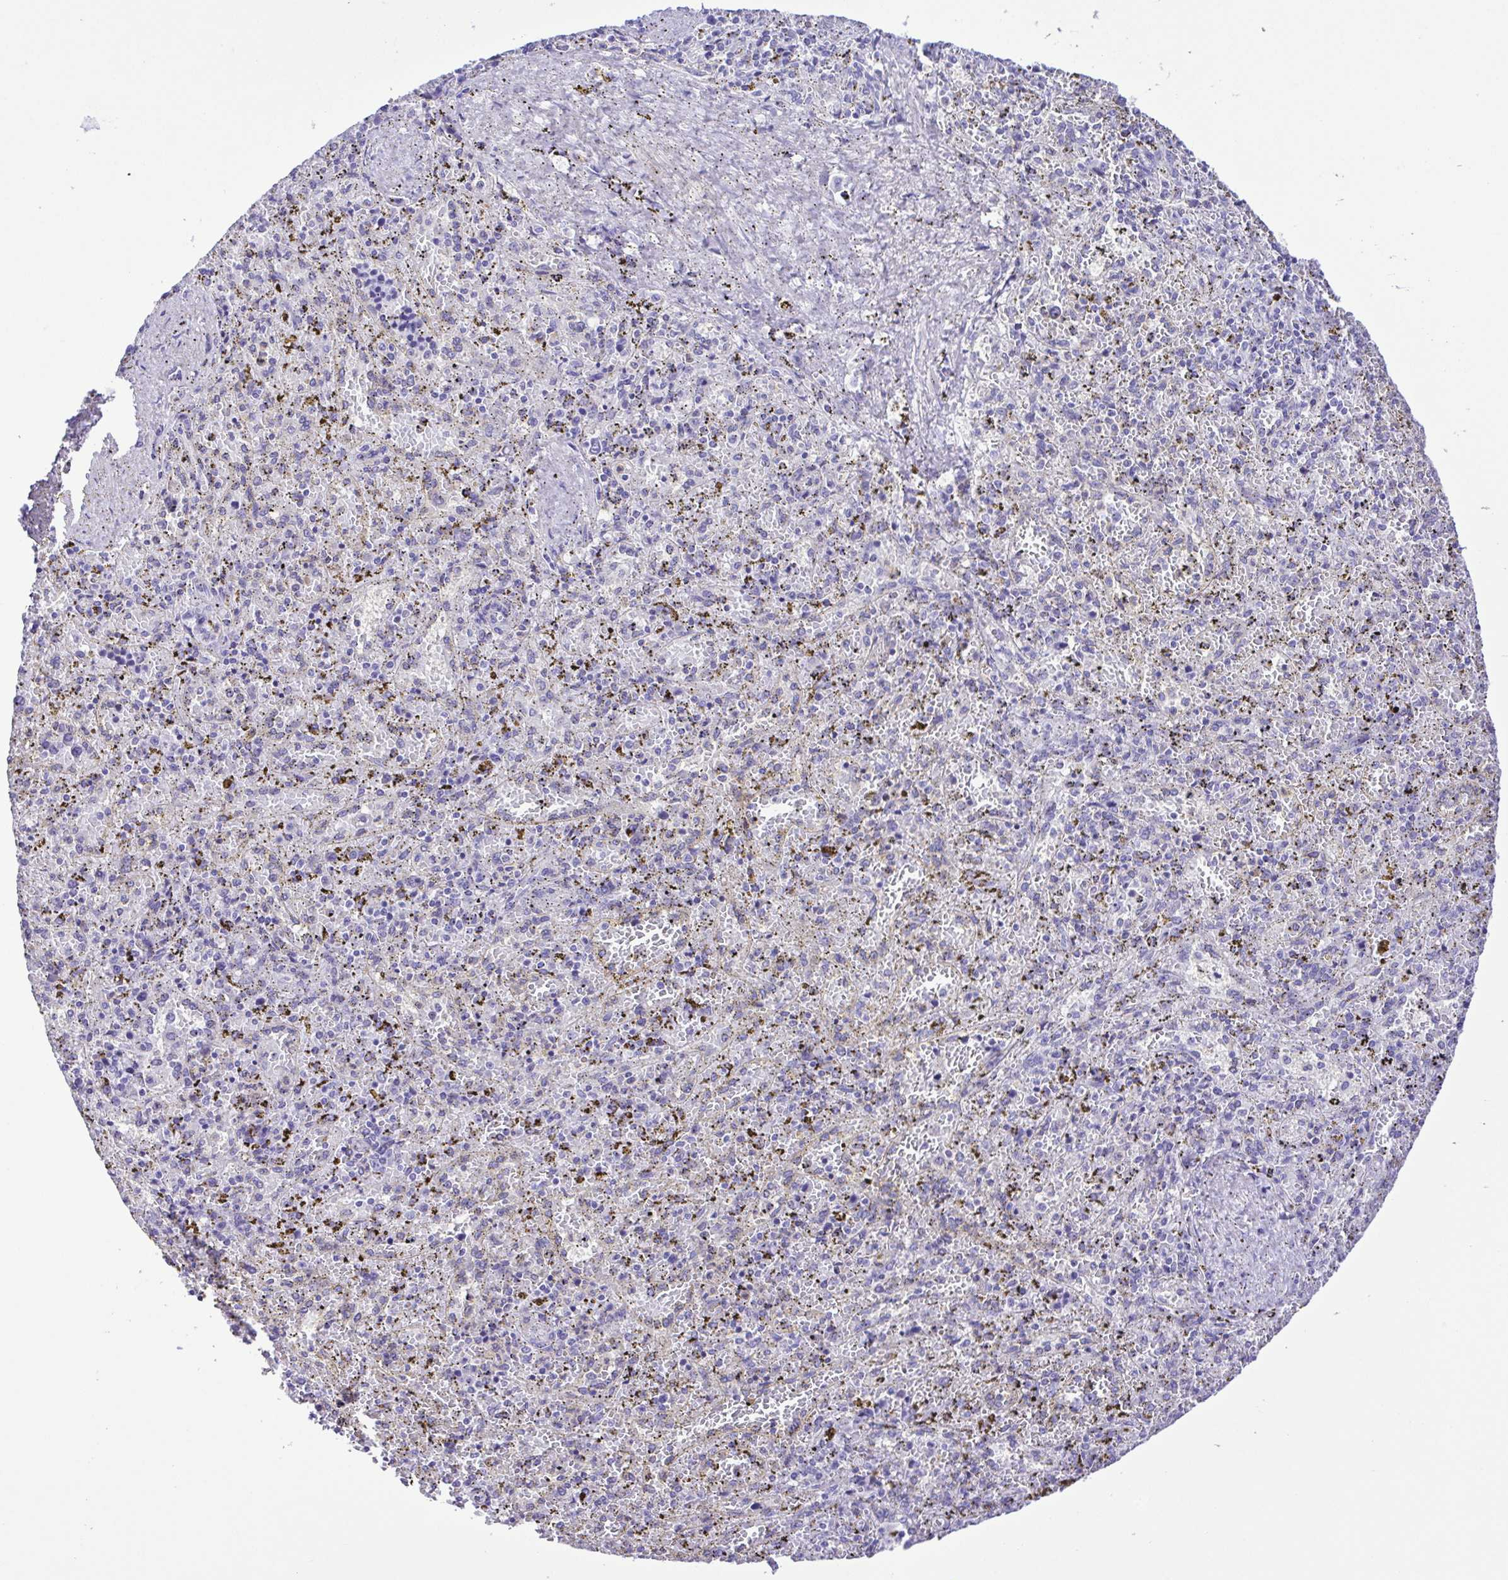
{"staining": {"intensity": "negative", "quantity": "none", "location": "none"}, "tissue": "spleen", "cell_type": "Cells in red pulp", "image_type": "normal", "snomed": [{"axis": "morphology", "description": "Normal tissue, NOS"}, {"axis": "topography", "description": "Spleen"}], "caption": "Cells in red pulp show no significant expression in normal spleen. The staining was performed using DAB (3,3'-diaminobenzidine) to visualize the protein expression in brown, while the nuclei were stained in blue with hematoxylin (Magnification: 20x).", "gene": "SYT1", "patient": {"sex": "female", "age": 50}}